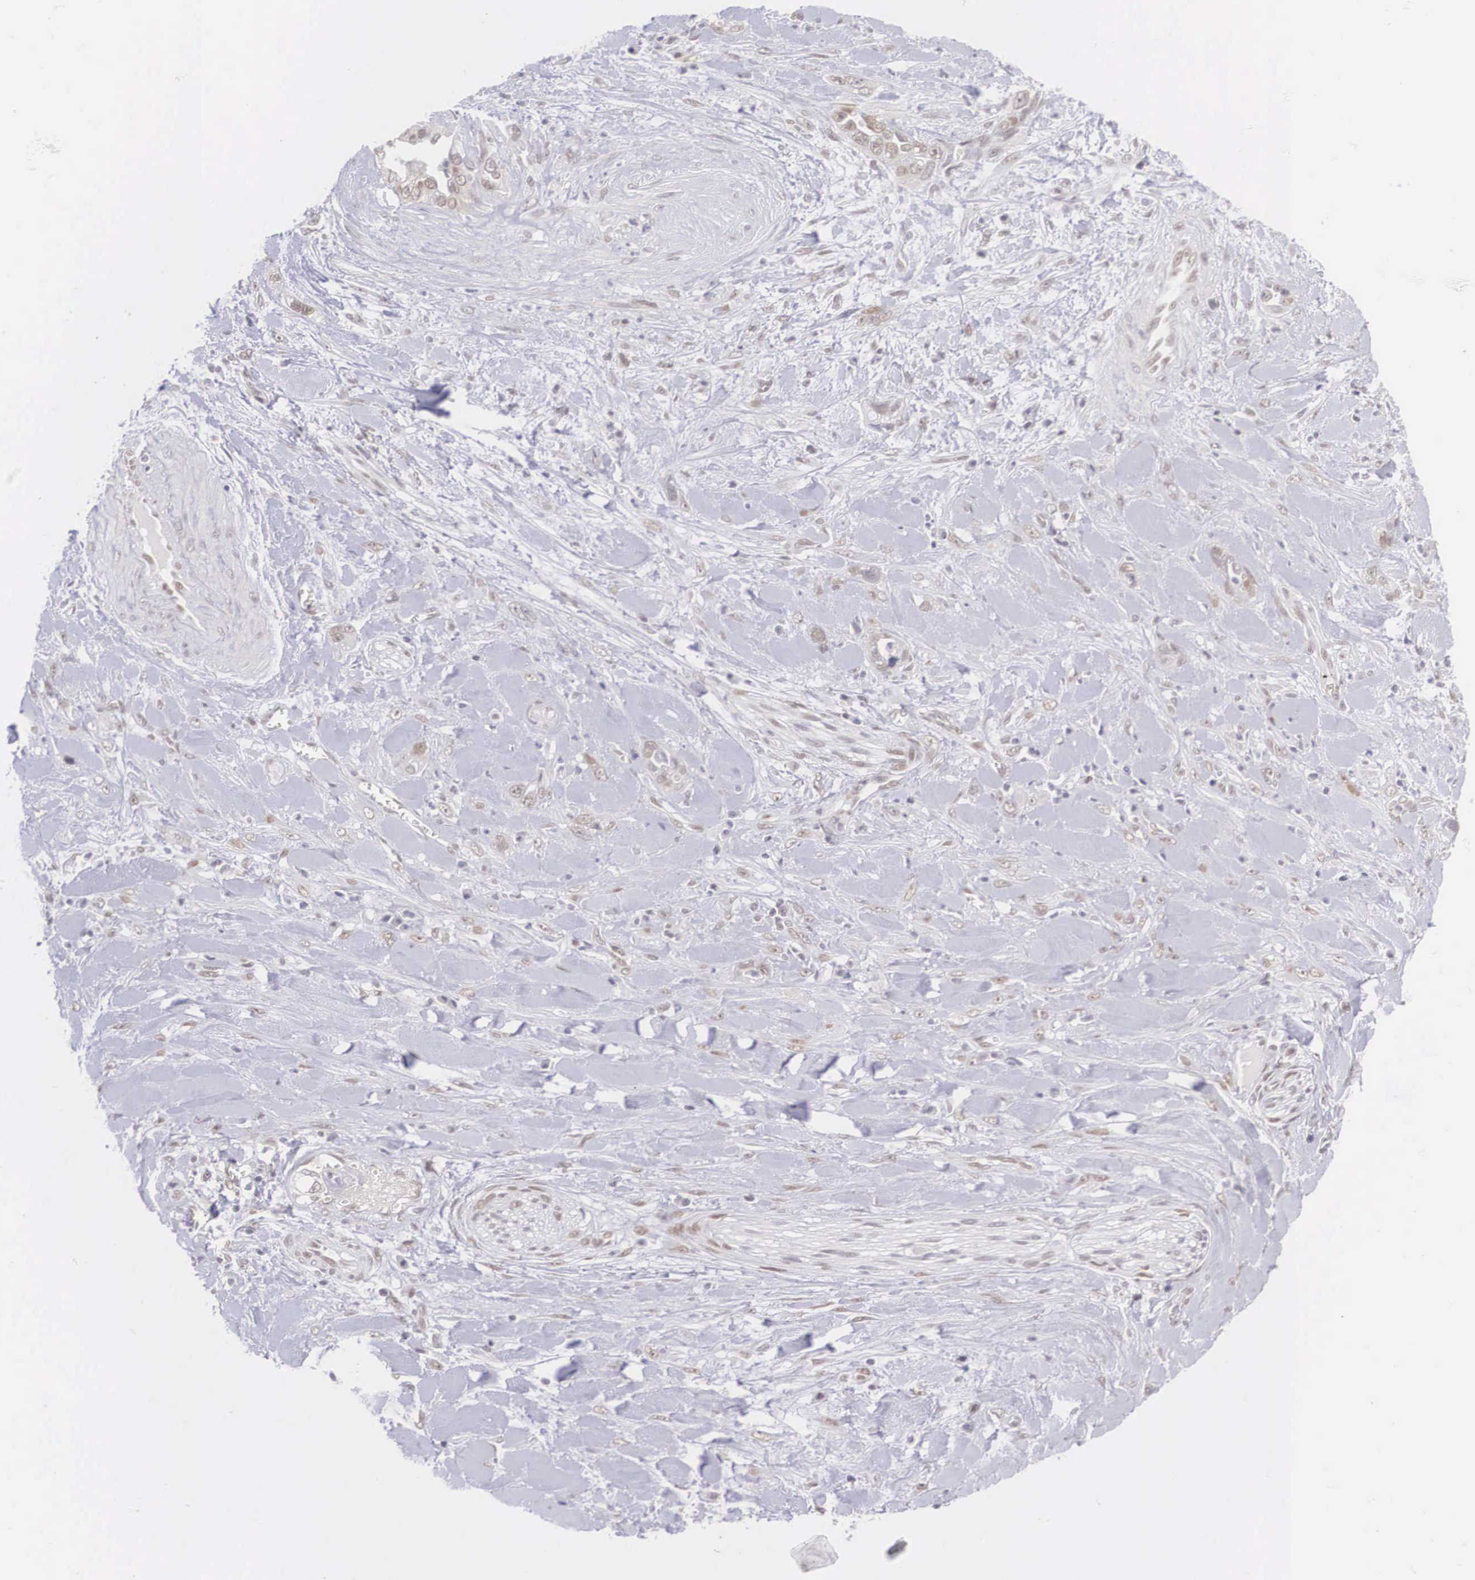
{"staining": {"intensity": "weak", "quantity": "25%-75%", "location": "cytoplasmic/membranous"}, "tissue": "pancreatic cancer", "cell_type": "Tumor cells", "image_type": "cancer", "snomed": [{"axis": "morphology", "description": "Adenocarcinoma, NOS"}, {"axis": "topography", "description": "Pancreas"}], "caption": "This is an image of IHC staining of pancreatic cancer, which shows weak staining in the cytoplasmic/membranous of tumor cells.", "gene": "NINL", "patient": {"sex": "male", "age": 69}}